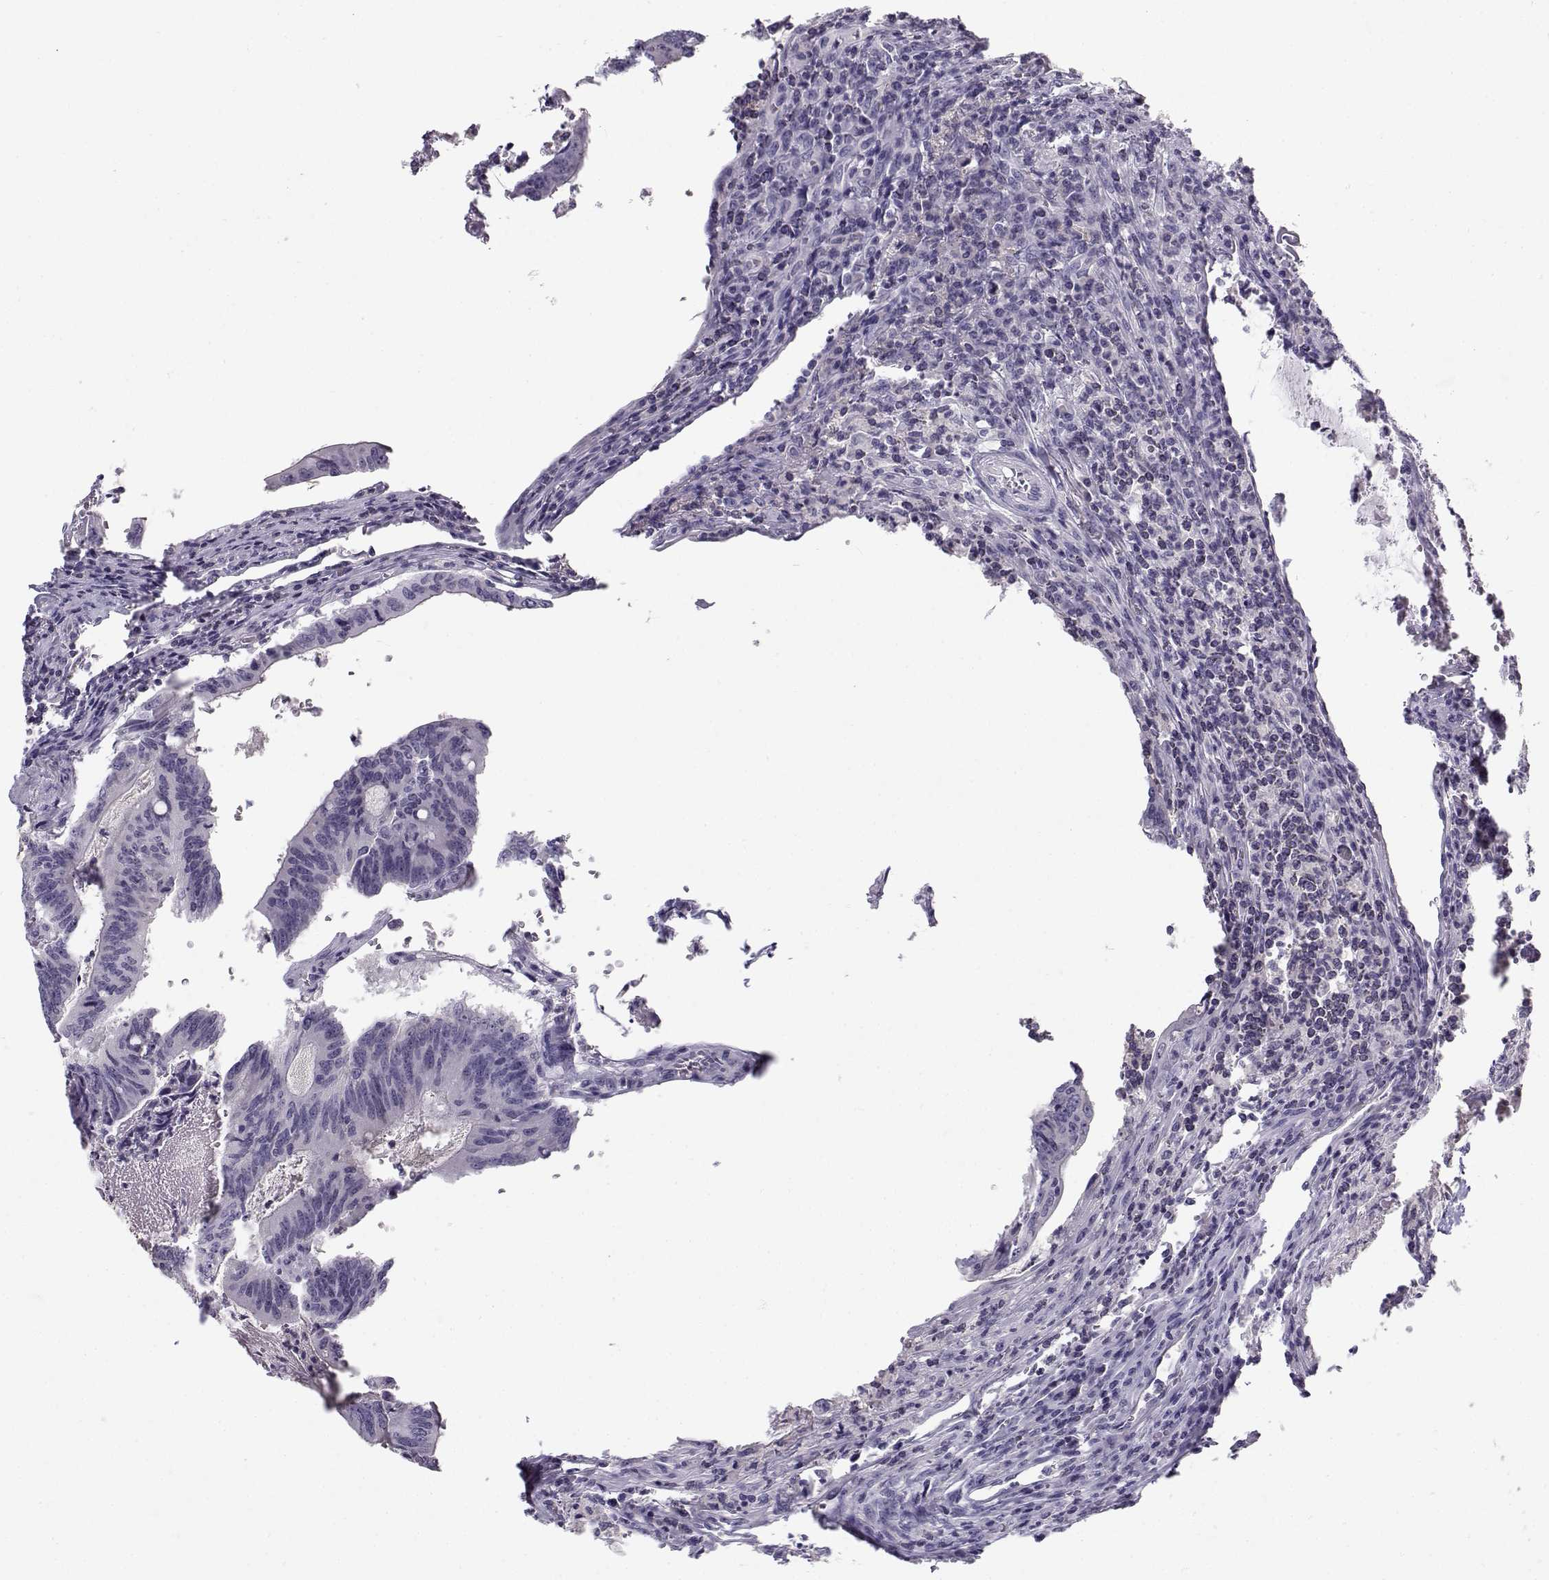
{"staining": {"intensity": "negative", "quantity": "none", "location": "none"}, "tissue": "colorectal cancer", "cell_type": "Tumor cells", "image_type": "cancer", "snomed": [{"axis": "morphology", "description": "Adenocarcinoma, NOS"}, {"axis": "topography", "description": "Colon"}], "caption": "Tumor cells show no significant positivity in colorectal adenocarcinoma. (DAB (3,3'-diaminobenzidine) IHC with hematoxylin counter stain).", "gene": "FAM166A", "patient": {"sex": "female", "age": 70}}